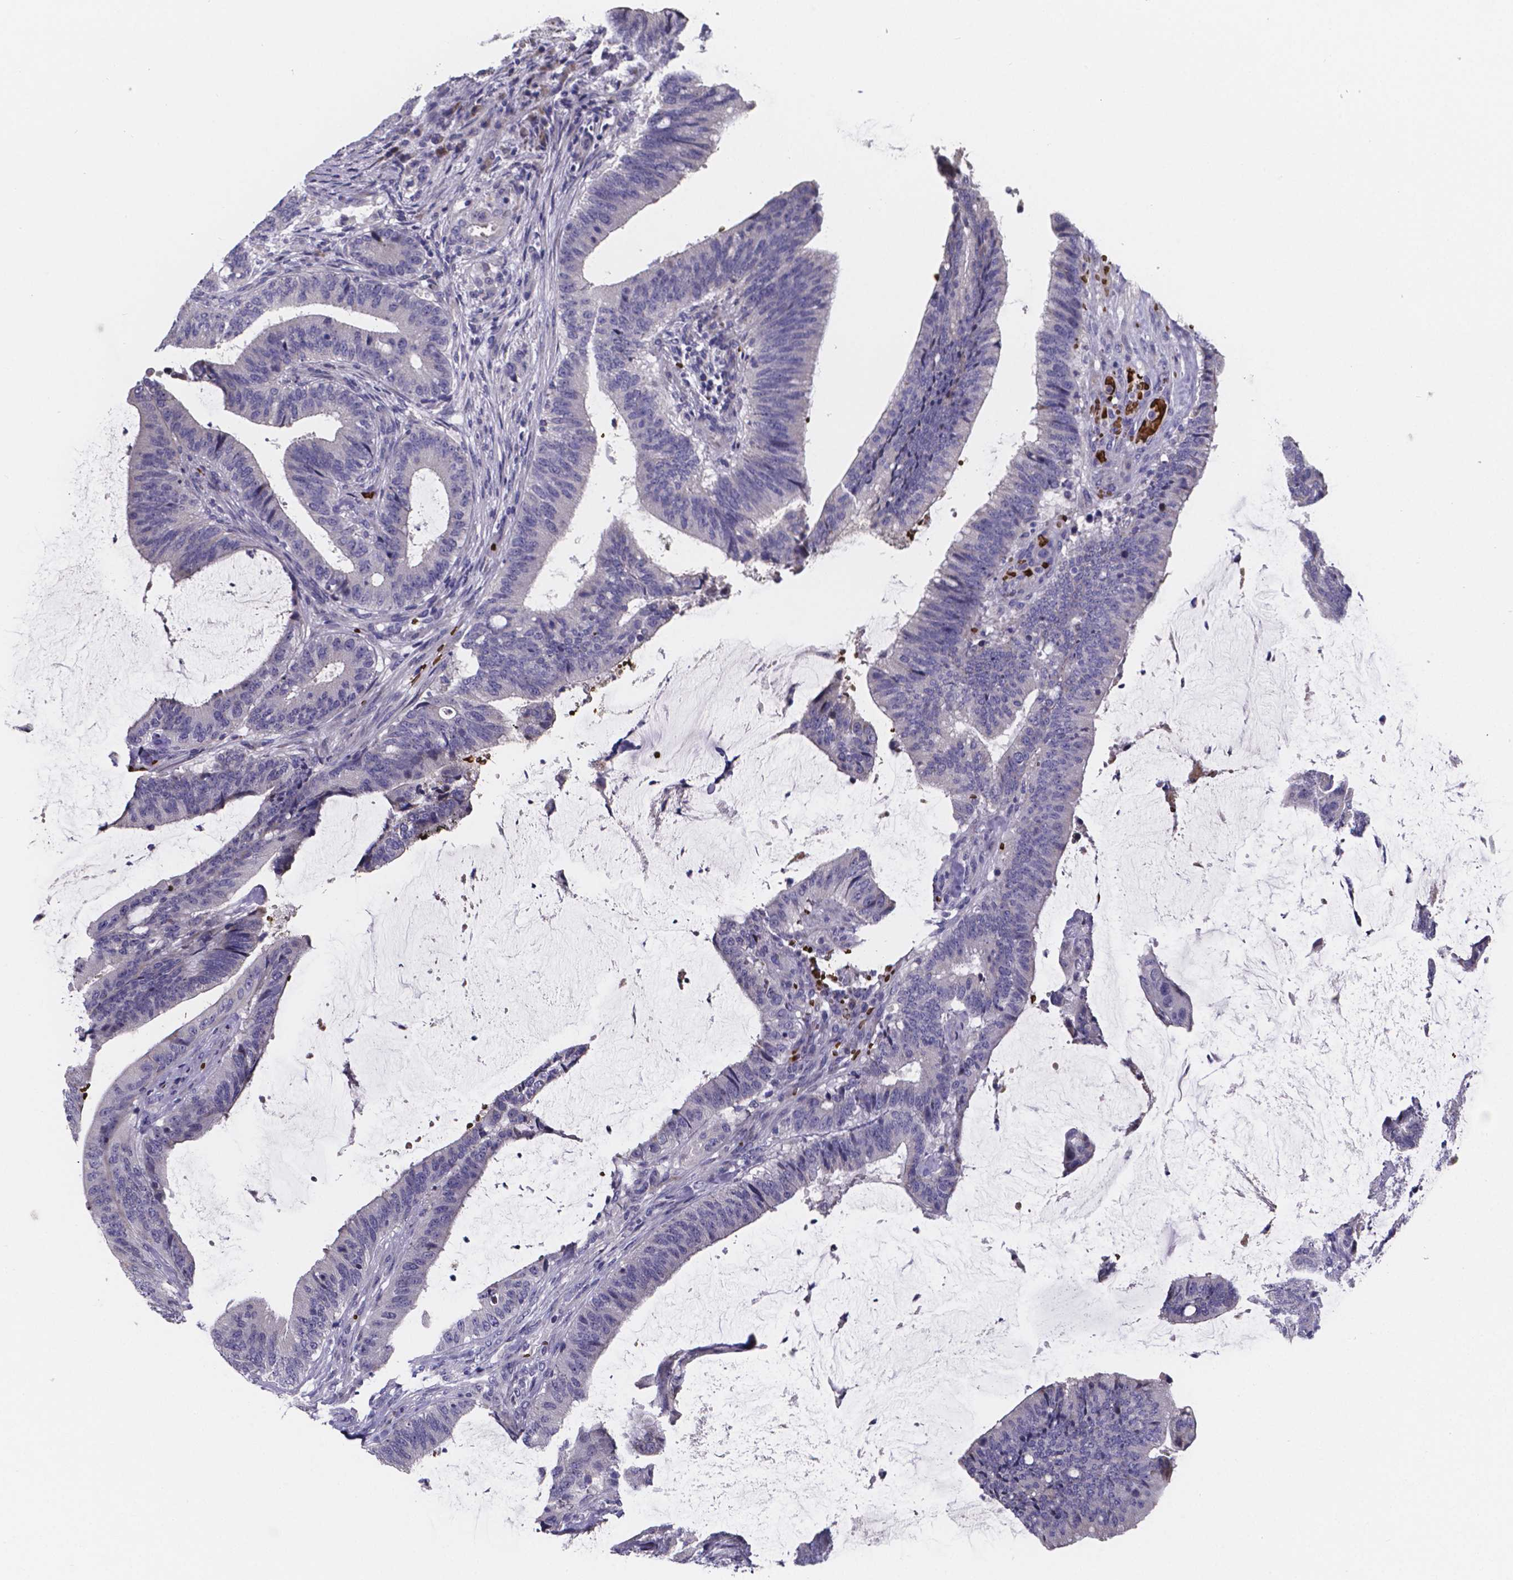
{"staining": {"intensity": "negative", "quantity": "none", "location": "none"}, "tissue": "colorectal cancer", "cell_type": "Tumor cells", "image_type": "cancer", "snomed": [{"axis": "morphology", "description": "Adenocarcinoma, NOS"}, {"axis": "topography", "description": "Colon"}], "caption": "Immunohistochemistry (IHC) micrograph of colorectal adenocarcinoma stained for a protein (brown), which demonstrates no staining in tumor cells.", "gene": "GABRA3", "patient": {"sex": "female", "age": 43}}